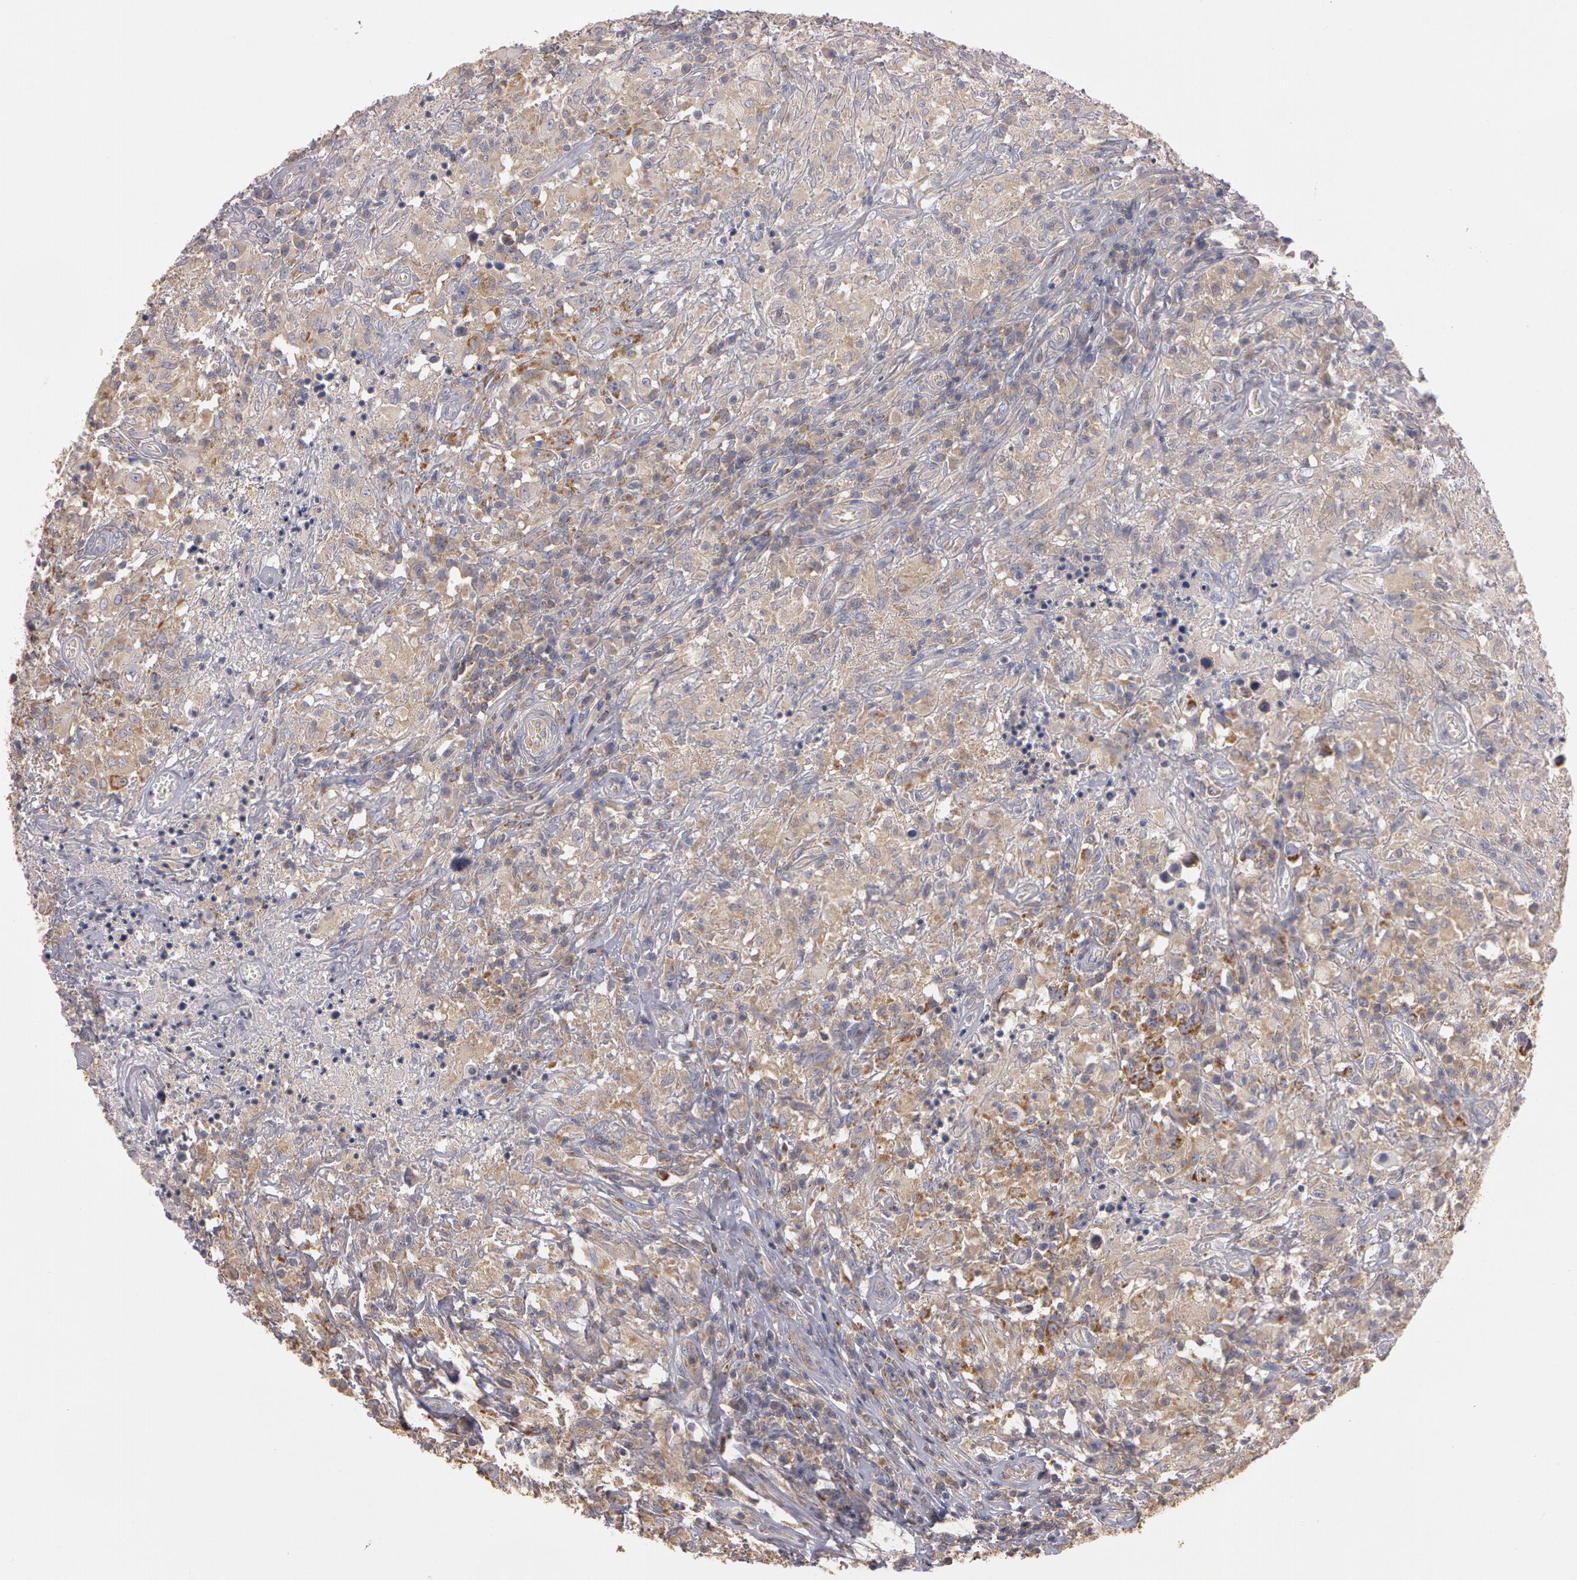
{"staining": {"intensity": "moderate", "quantity": ">75%", "location": "cytoplasmic/membranous"}, "tissue": "testis cancer", "cell_type": "Tumor cells", "image_type": "cancer", "snomed": [{"axis": "morphology", "description": "Seminoma, NOS"}, {"axis": "topography", "description": "Testis"}], "caption": "Seminoma (testis) stained with DAB IHC exhibits medium levels of moderate cytoplasmic/membranous staining in approximately >75% of tumor cells. Immunohistochemistry (ihc) stains the protein in brown and the nuclei are stained blue.", "gene": "NEK9", "patient": {"sex": "male", "age": 34}}